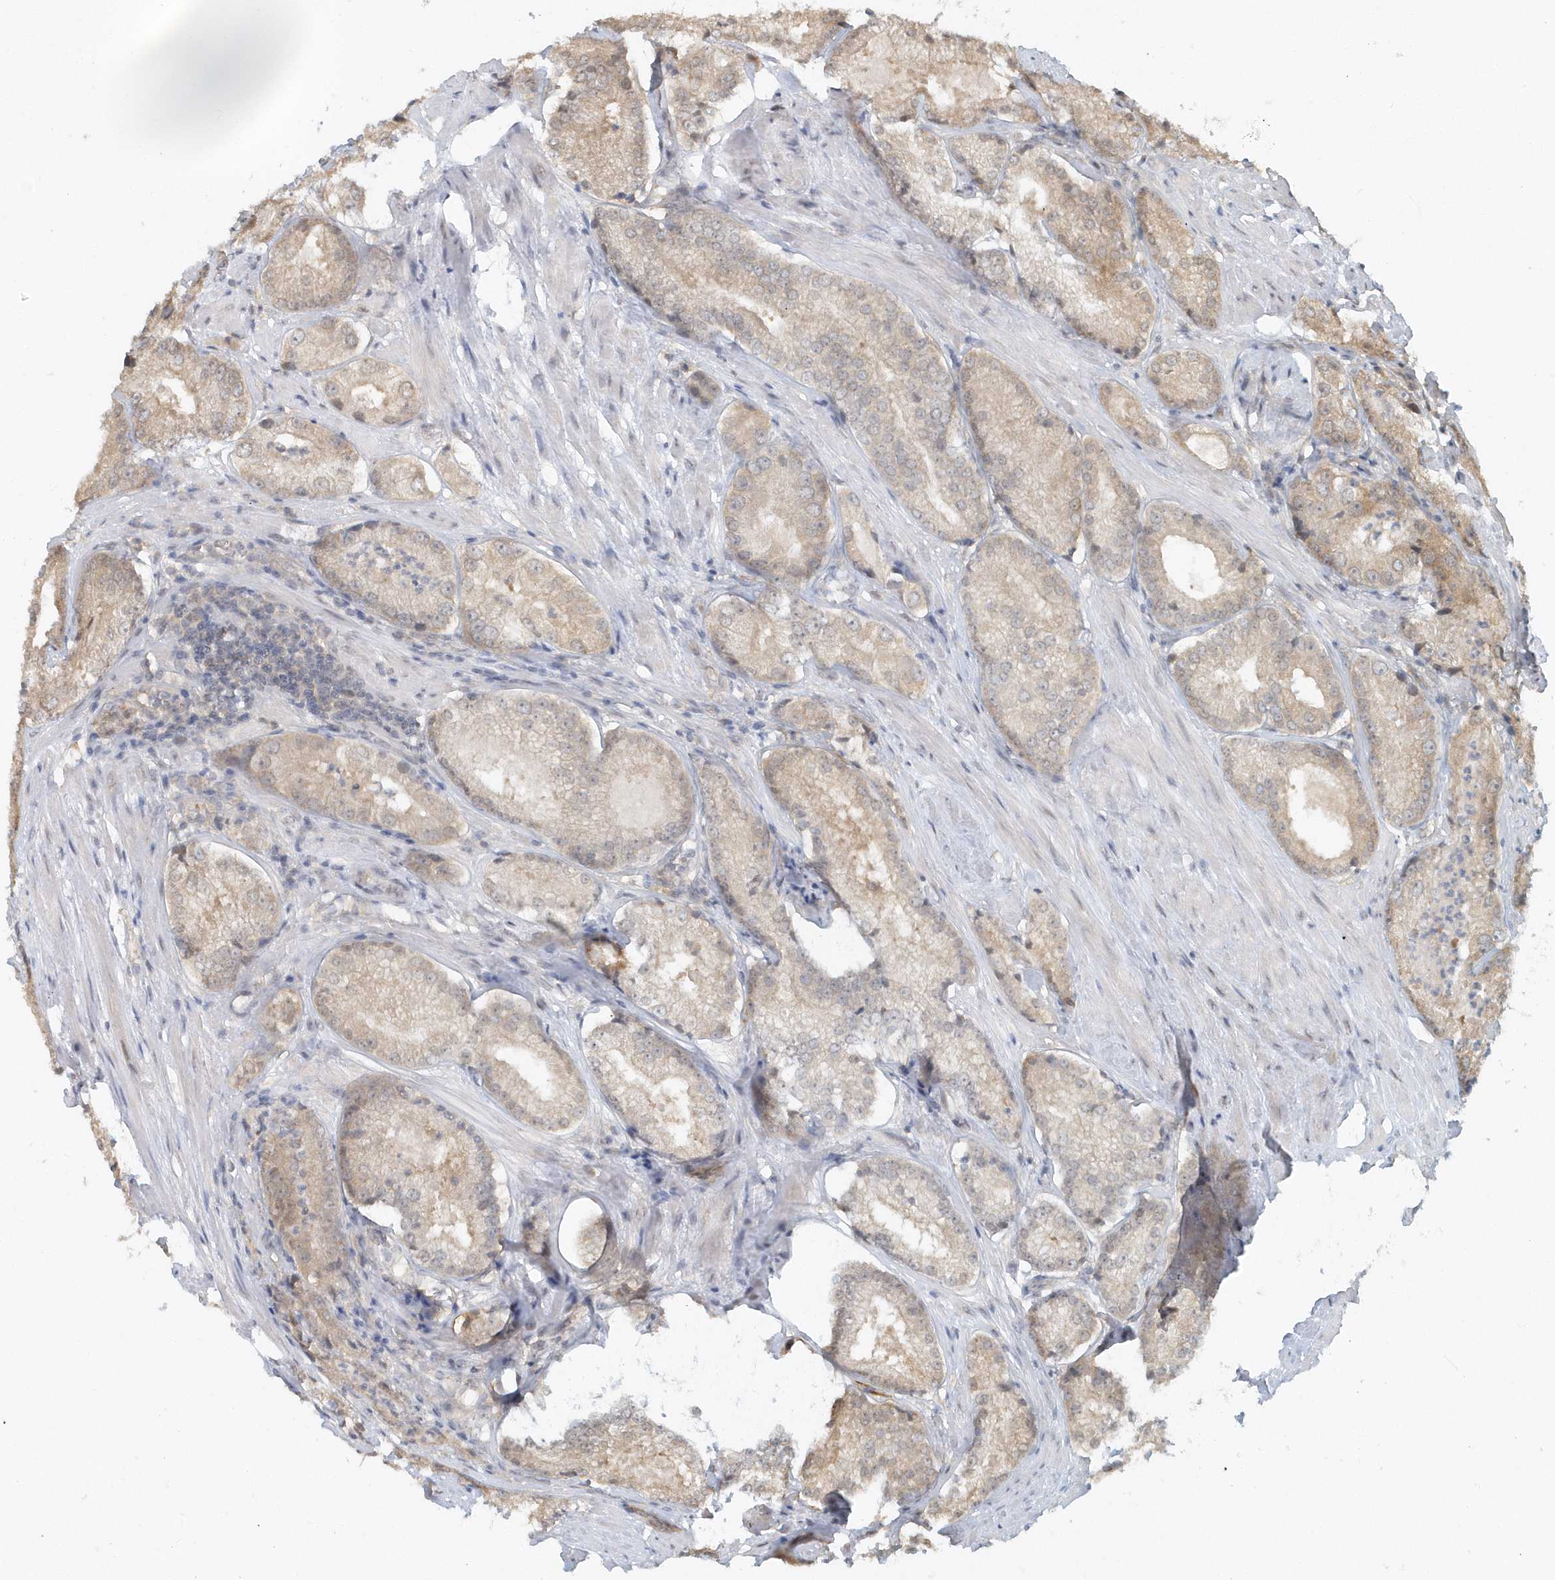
{"staining": {"intensity": "weak", "quantity": "25%-75%", "location": "cytoplasmic/membranous"}, "tissue": "prostate cancer", "cell_type": "Tumor cells", "image_type": "cancer", "snomed": [{"axis": "morphology", "description": "Adenocarcinoma, Low grade"}, {"axis": "topography", "description": "Prostate"}], "caption": "Prostate cancer (adenocarcinoma (low-grade)) tissue shows weak cytoplasmic/membranous positivity in approximately 25%-75% of tumor cells", "gene": "PSMD6", "patient": {"sex": "male", "age": 54}}